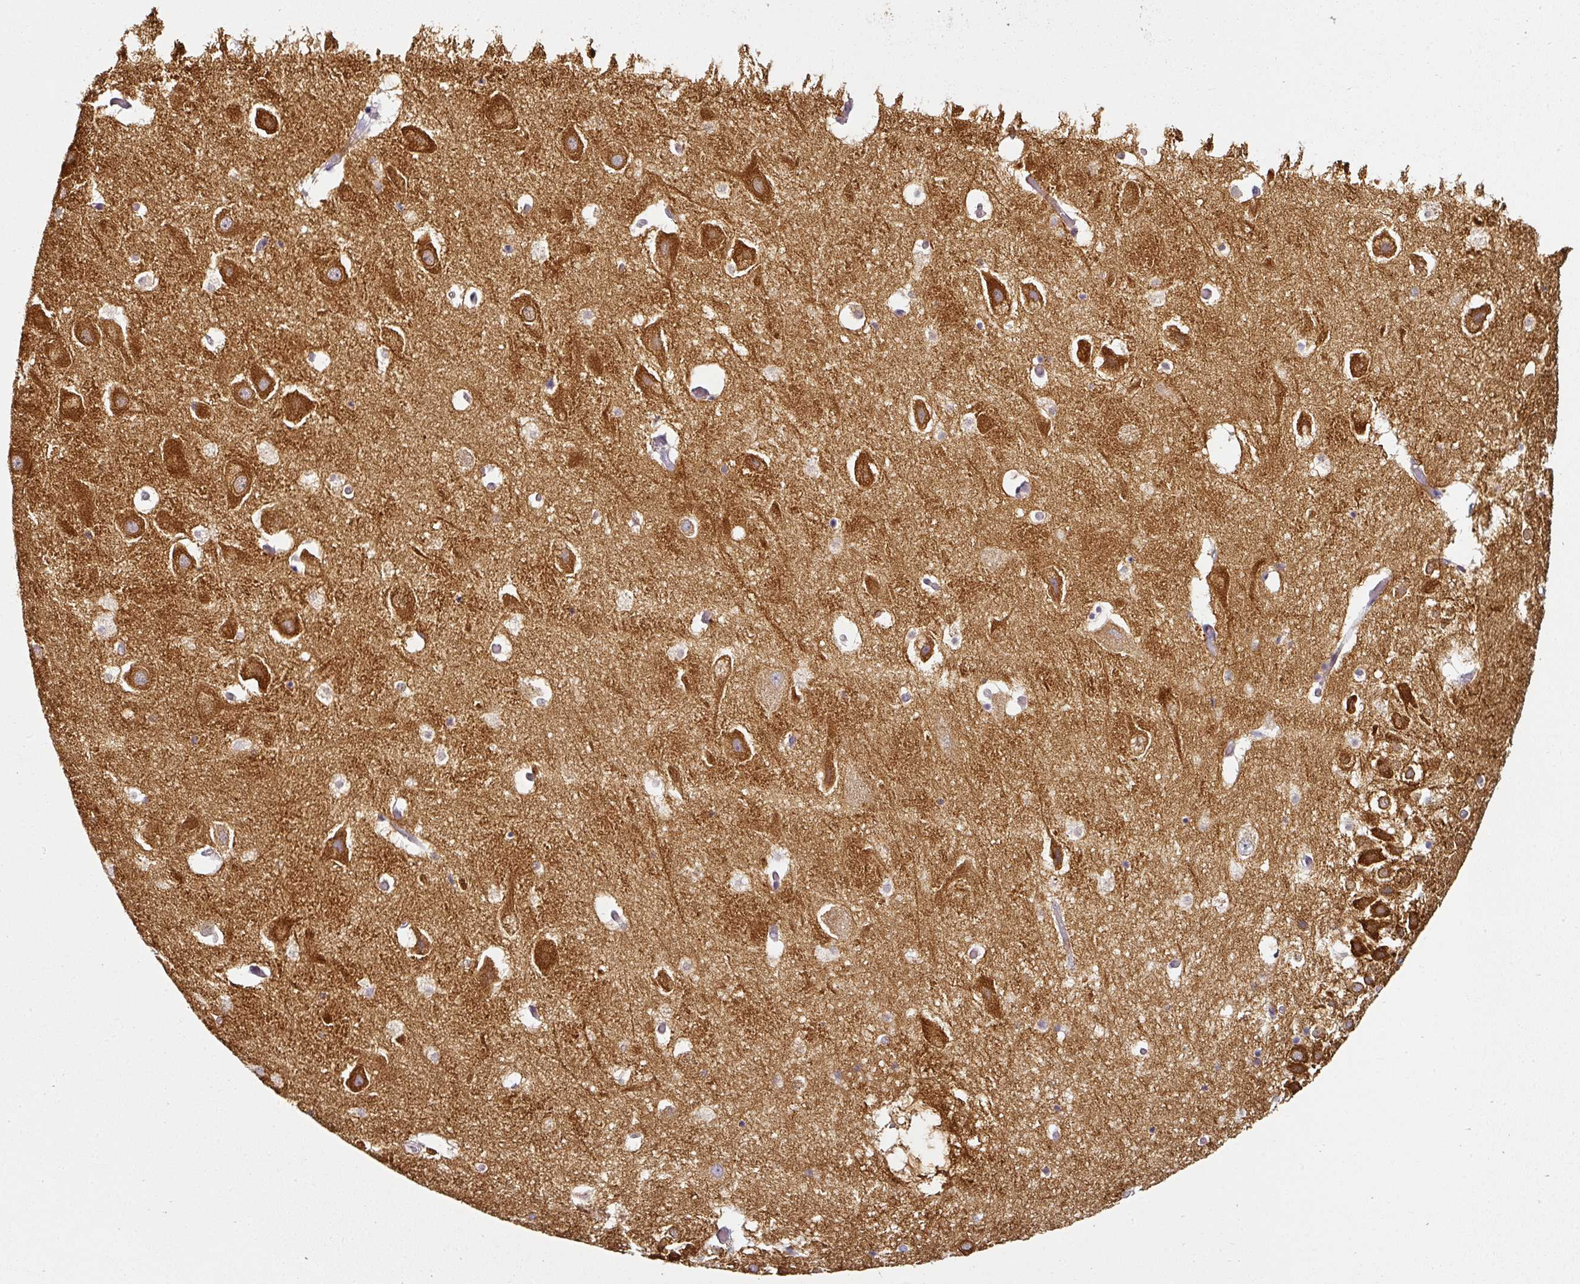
{"staining": {"intensity": "moderate", "quantity": "<25%", "location": "cytoplasmic/membranous"}, "tissue": "hippocampus", "cell_type": "Glial cells", "image_type": "normal", "snomed": [{"axis": "morphology", "description": "Normal tissue, NOS"}, {"axis": "topography", "description": "Hippocampus"}], "caption": "Glial cells display moderate cytoplasmic/membranous expression in approximately <25% of cells in normal hippocampus. The protein is stained brown, and the nuclei are stained in blue (DAB IHC with brightfield microscopy, high magnification).", "gene": "CAP2", "patient": {"sex": "female", "age": 52}}